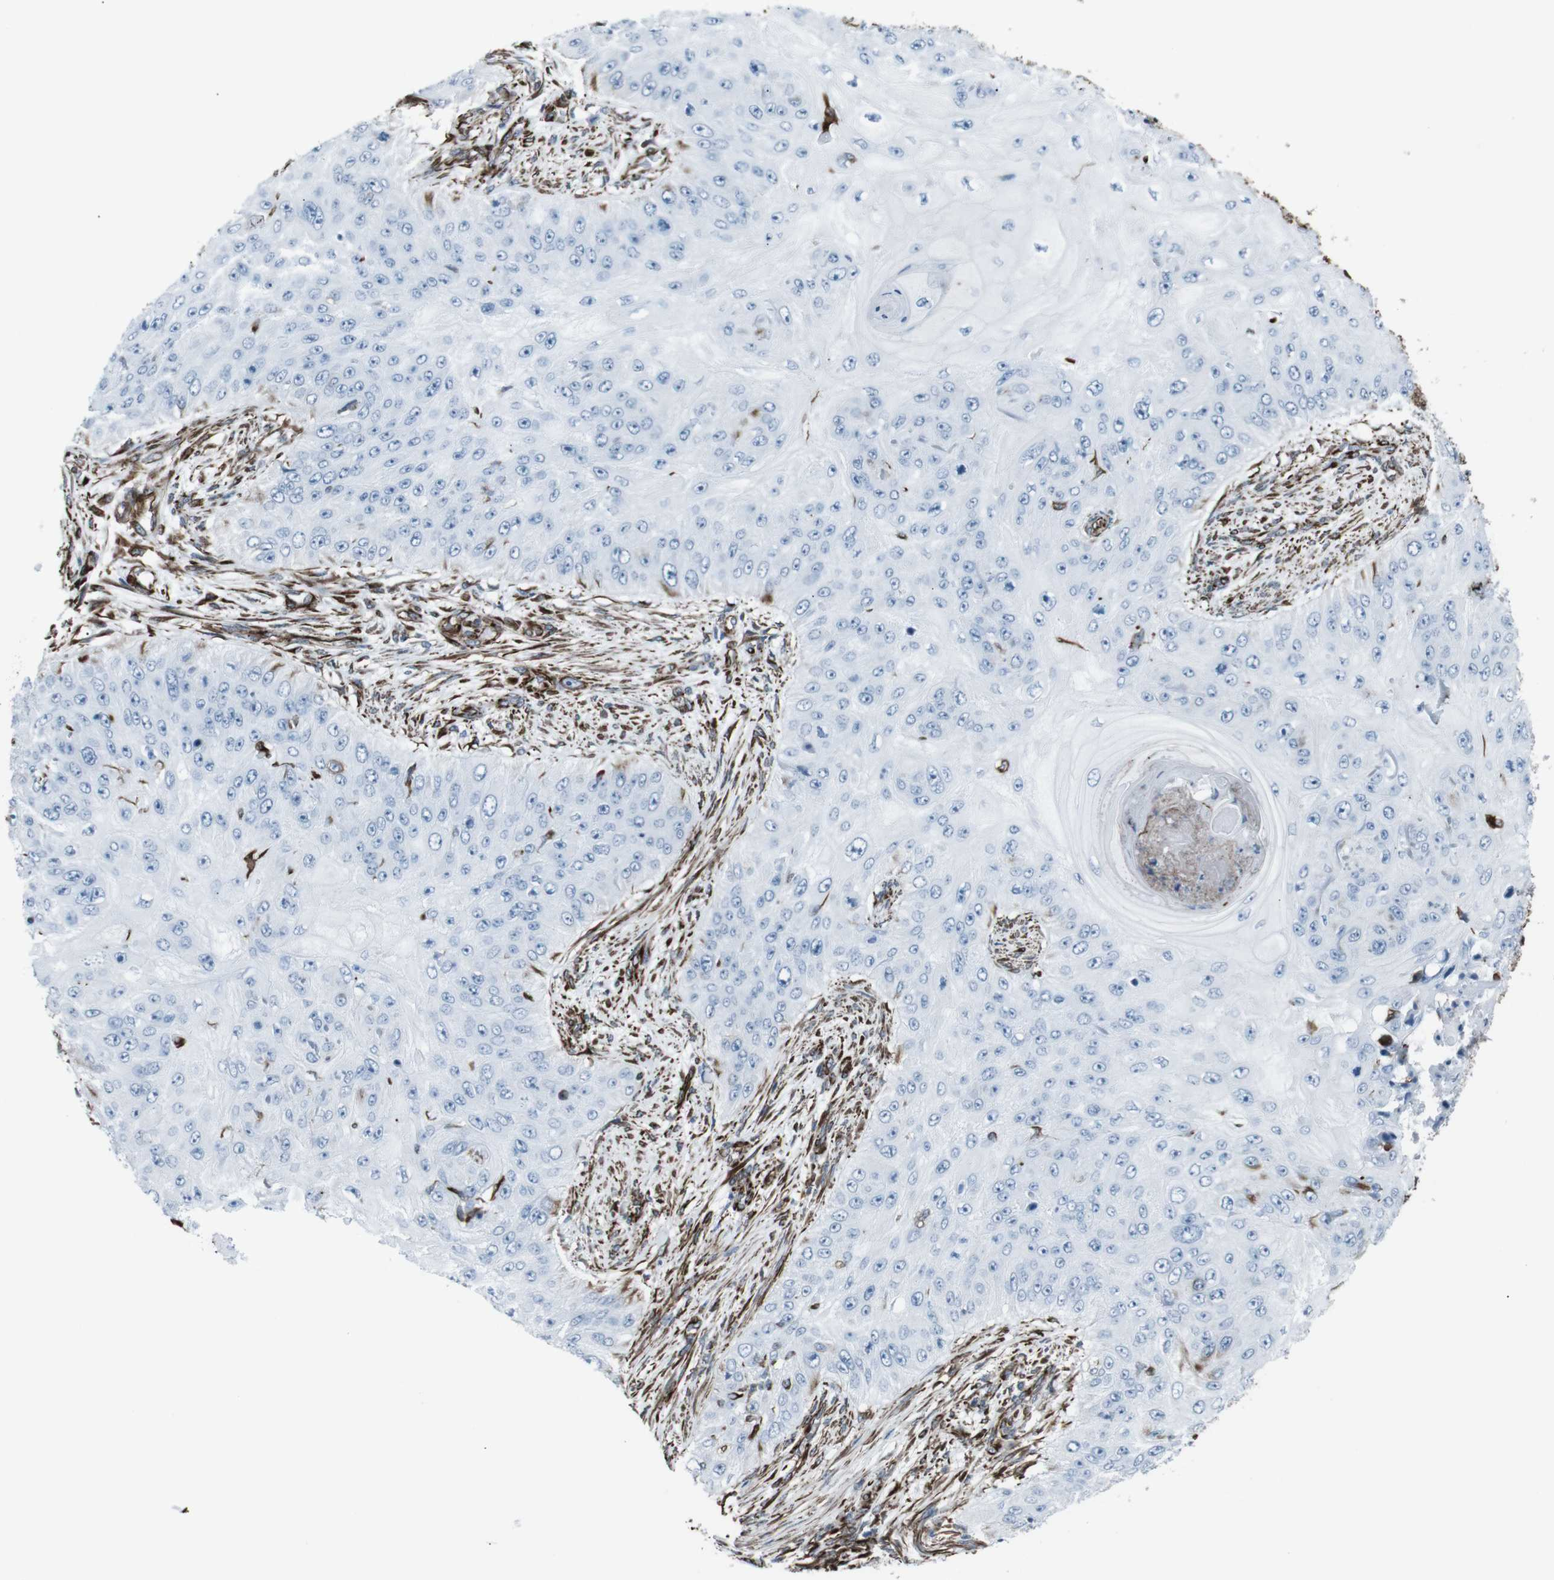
{"staining": {"intensity": "negative", "quantity": "none", "location": "none"}, "tissue": "skin cancer", "cell_type": "Tumor cells", "image_type": "cancer", "snomed": [{"axis": "morphology", "description": "Squamous cell carcinoma, NOS"}, {"axis": "topography", "description": "Skin"}], "caption": "High magnification brightfield microscopy of squamous cell carcinoma (skin) stained with DAB (brown) and counterstained with hematoxylin (blue): tumor cells show no significant expression.", "gene": "ZDHHC6", "patient": {"sex": "female", "age": 80}}